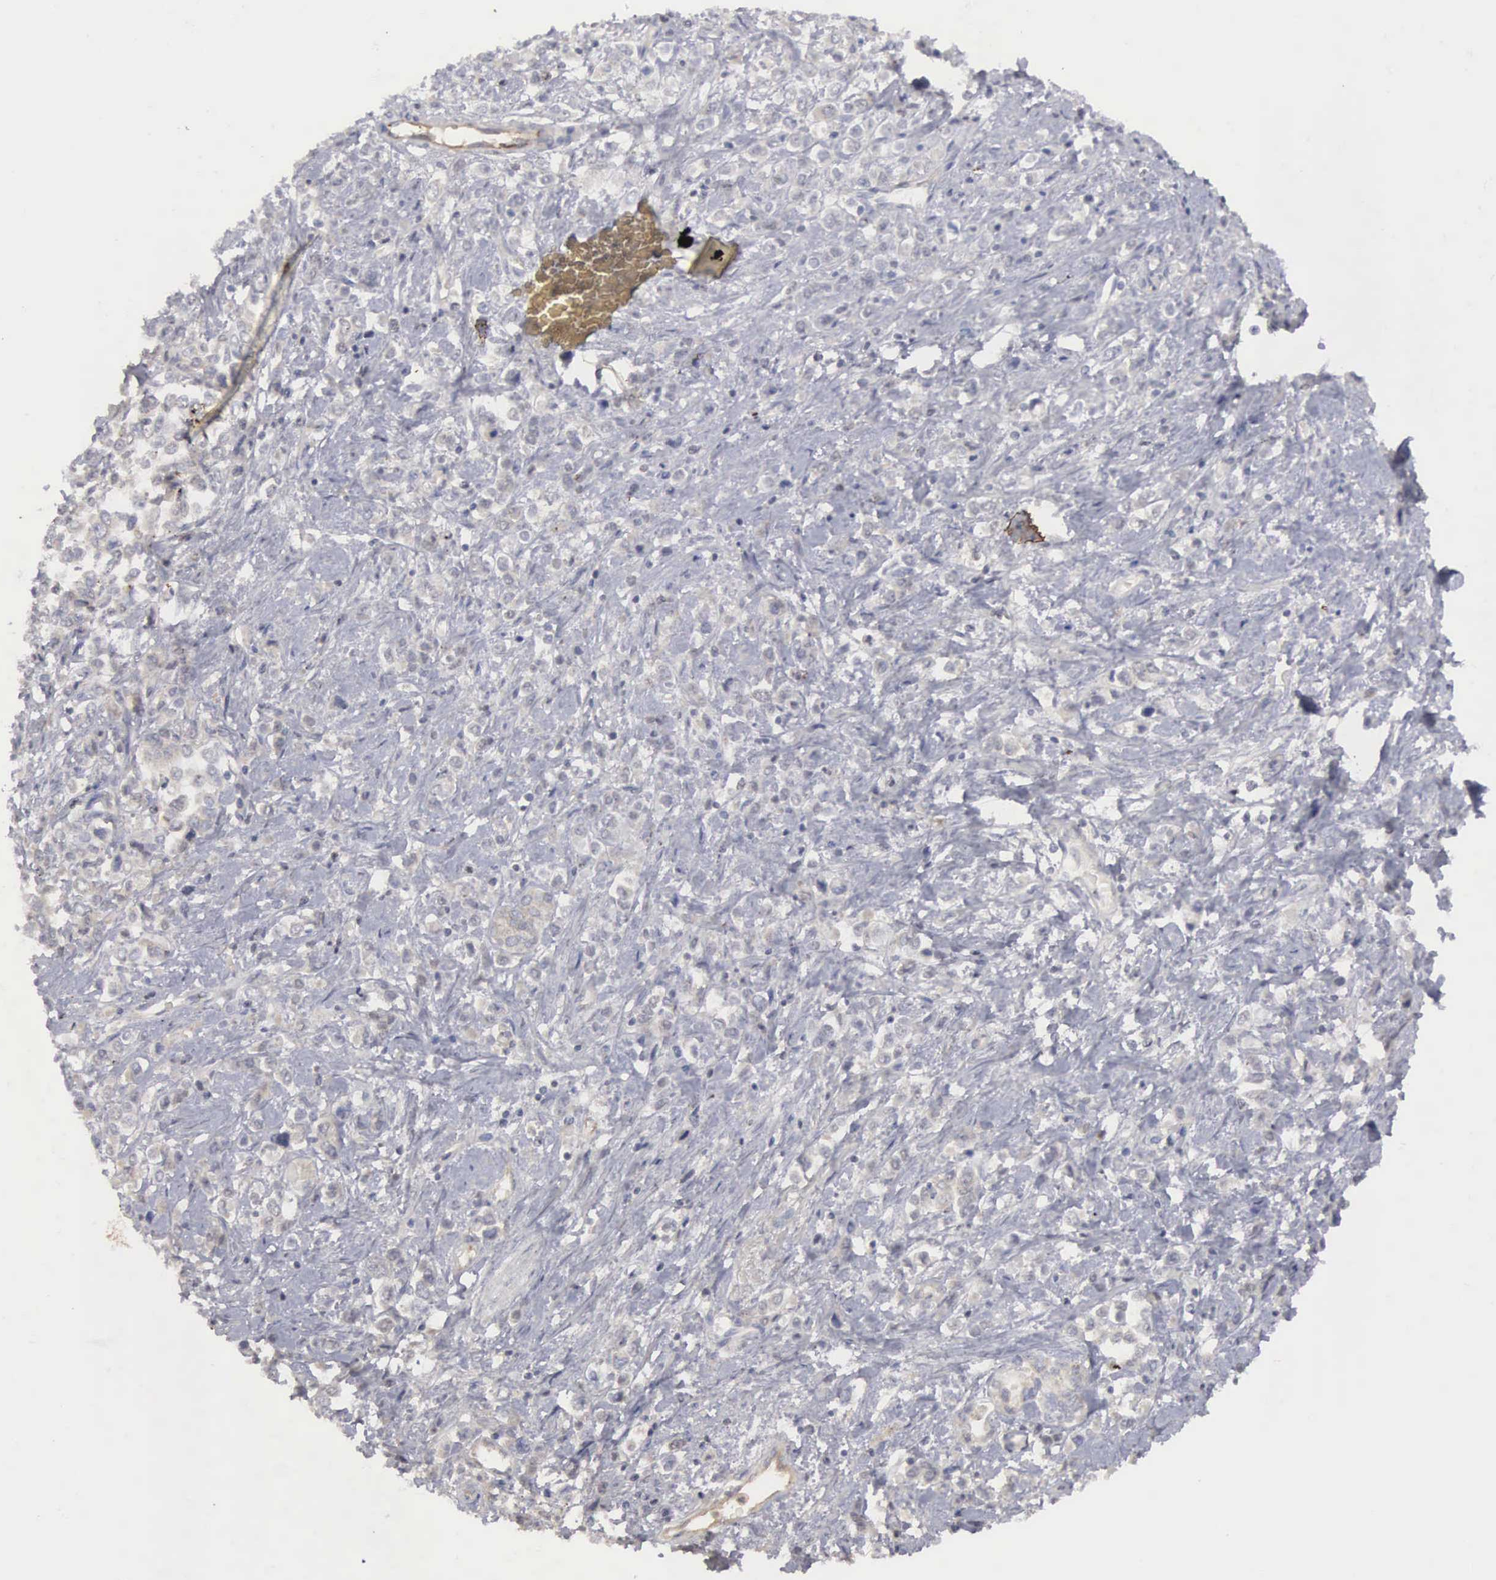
{"staining": {"intensity": "weak", "quantity": "25%-75%", "location": "cytoplasmic/membranous,nuclear"}, "tissue": "stomach cancer", "cell_type": "Tumor cells", "image_type": "cancer", "snomed": [{"axis": "morphology", "description": "Adenocarcinoma, NOS"}, {"axis": "topography", "description": "Stomach, upper"}], "caption": "IHC (DAB (3,3'-diaminobenzidine)) staining of stomach adenocarcinoma demonstrates weak cytoplasmic/membranous and nuclear protein positivity in approximately 25%-75% of tumor cells.", "gene": "RBPJ", "patient": {"sex": "male", "age": 76}}